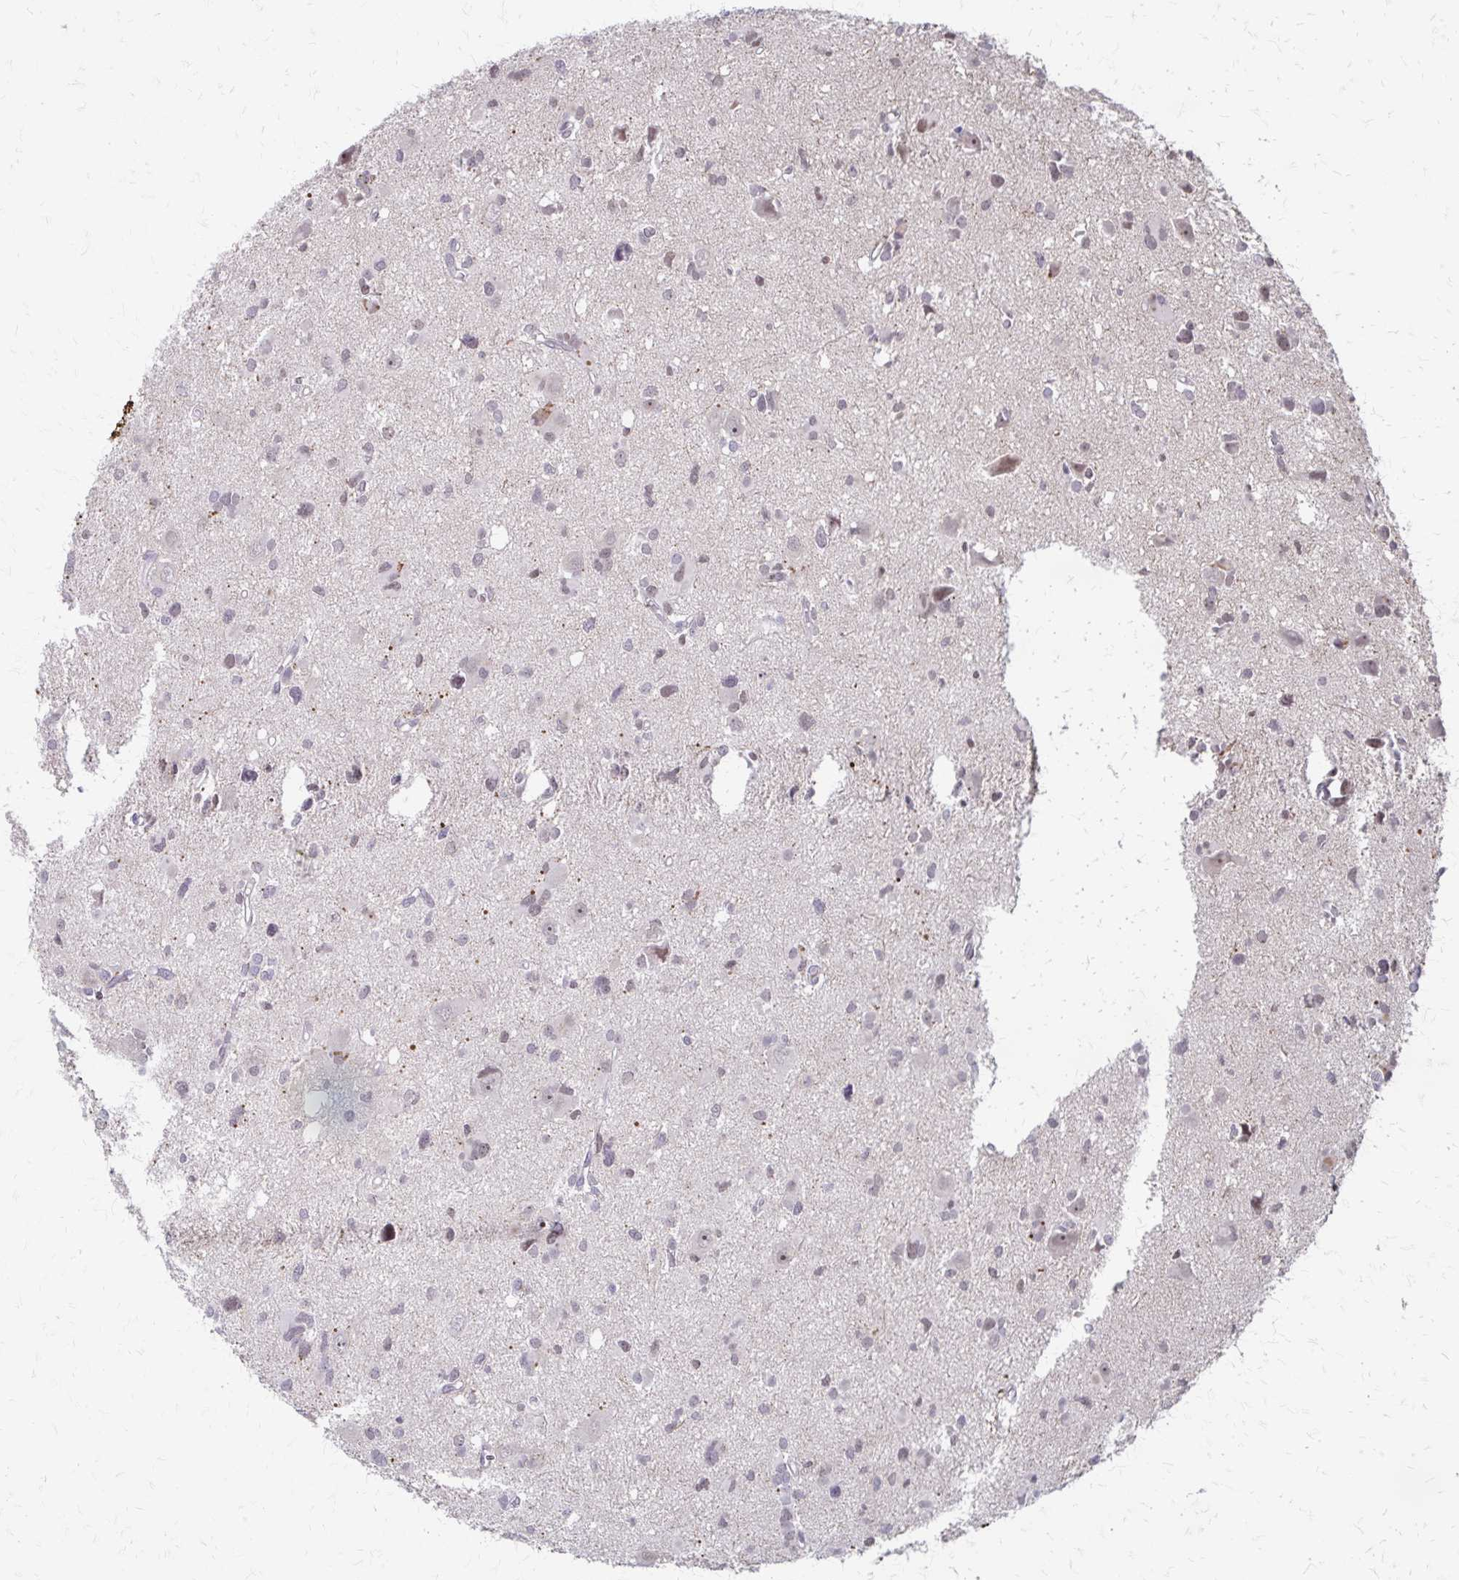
{"staining": {"intensity": "negative", "quantity": "none", "location": "none"}, "tissue": "glioma", "cell_type": "Tumor cells", "image_type": "cancer", "snomed": [{"axis": "morphology", "description": "Glioma, malignant, High grade"}, {"axis": "topography", "description": "Brain"}], "caption": "Human malignant glioma (high-grade) stained for a protein using IHC shows no expression in tumor cells.", "gene": "EED", "patient": {"sex": "male", "age": 23}}